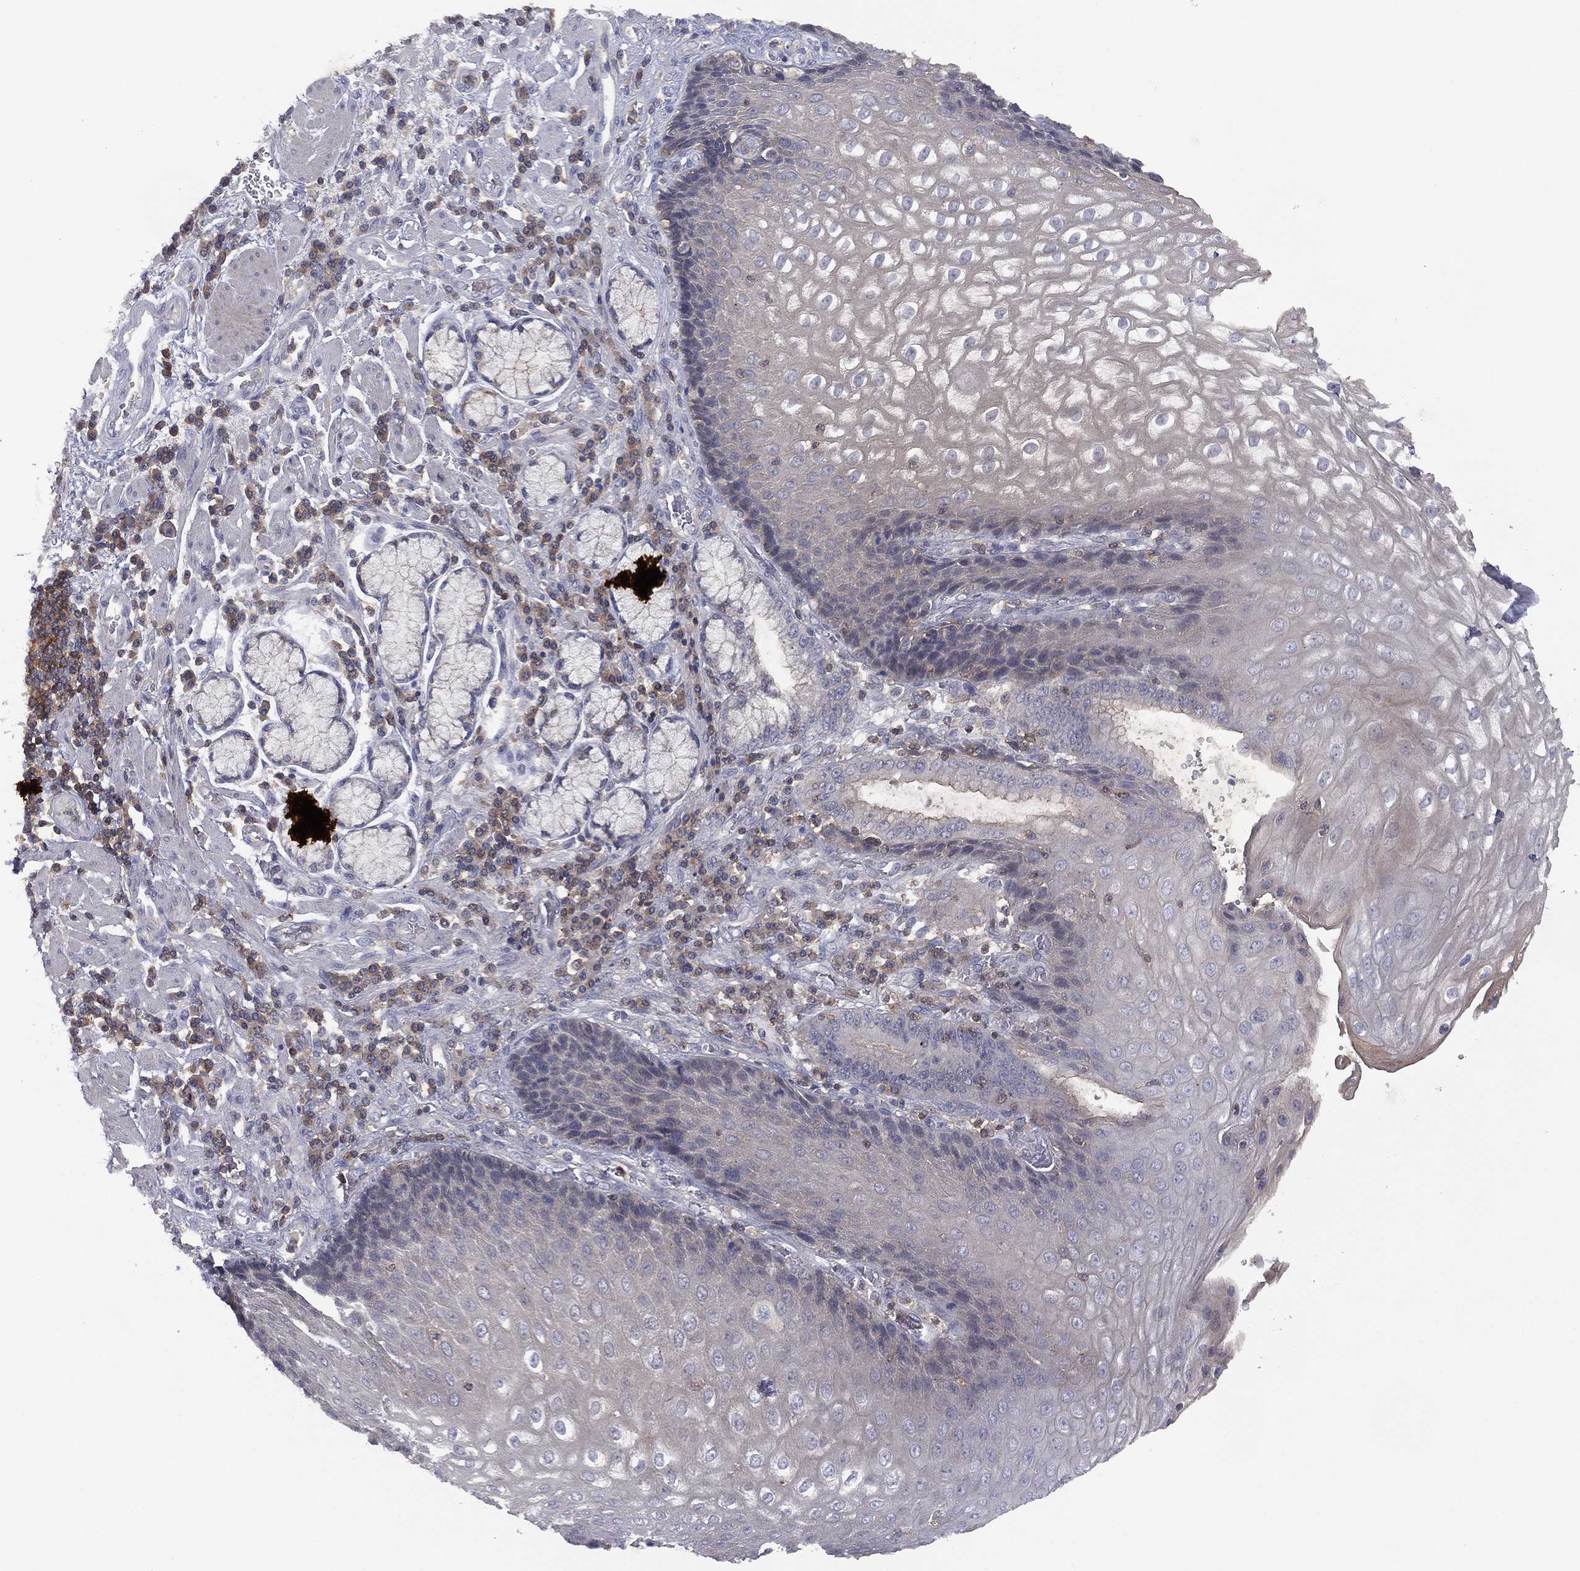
{"staining": {"intensity": "negative", "quantity": "none", "location": "none"}, "tissue": "esophagus", "cell_type": "Squamous epithelial cells", "image_type": "normal", "snomed": [{"axis": "morphology", "description": "Normal tissue, NOS"}, {"axis": "topography", "description": "Esophagus"}], "caption": "Unremarkable esophagus was stained to show a protein in brown. There is no significant positivity in squamous epithelial cells. Brightfield microscopy of immunohistochemistry (IHC) stained with DAB (3,3'-diaminobenzidine) (brown) and hematoxylin (blue), captured at high magnification.", "gene": "DOCK8", "patient": {"sex": "male", "age": 57}}